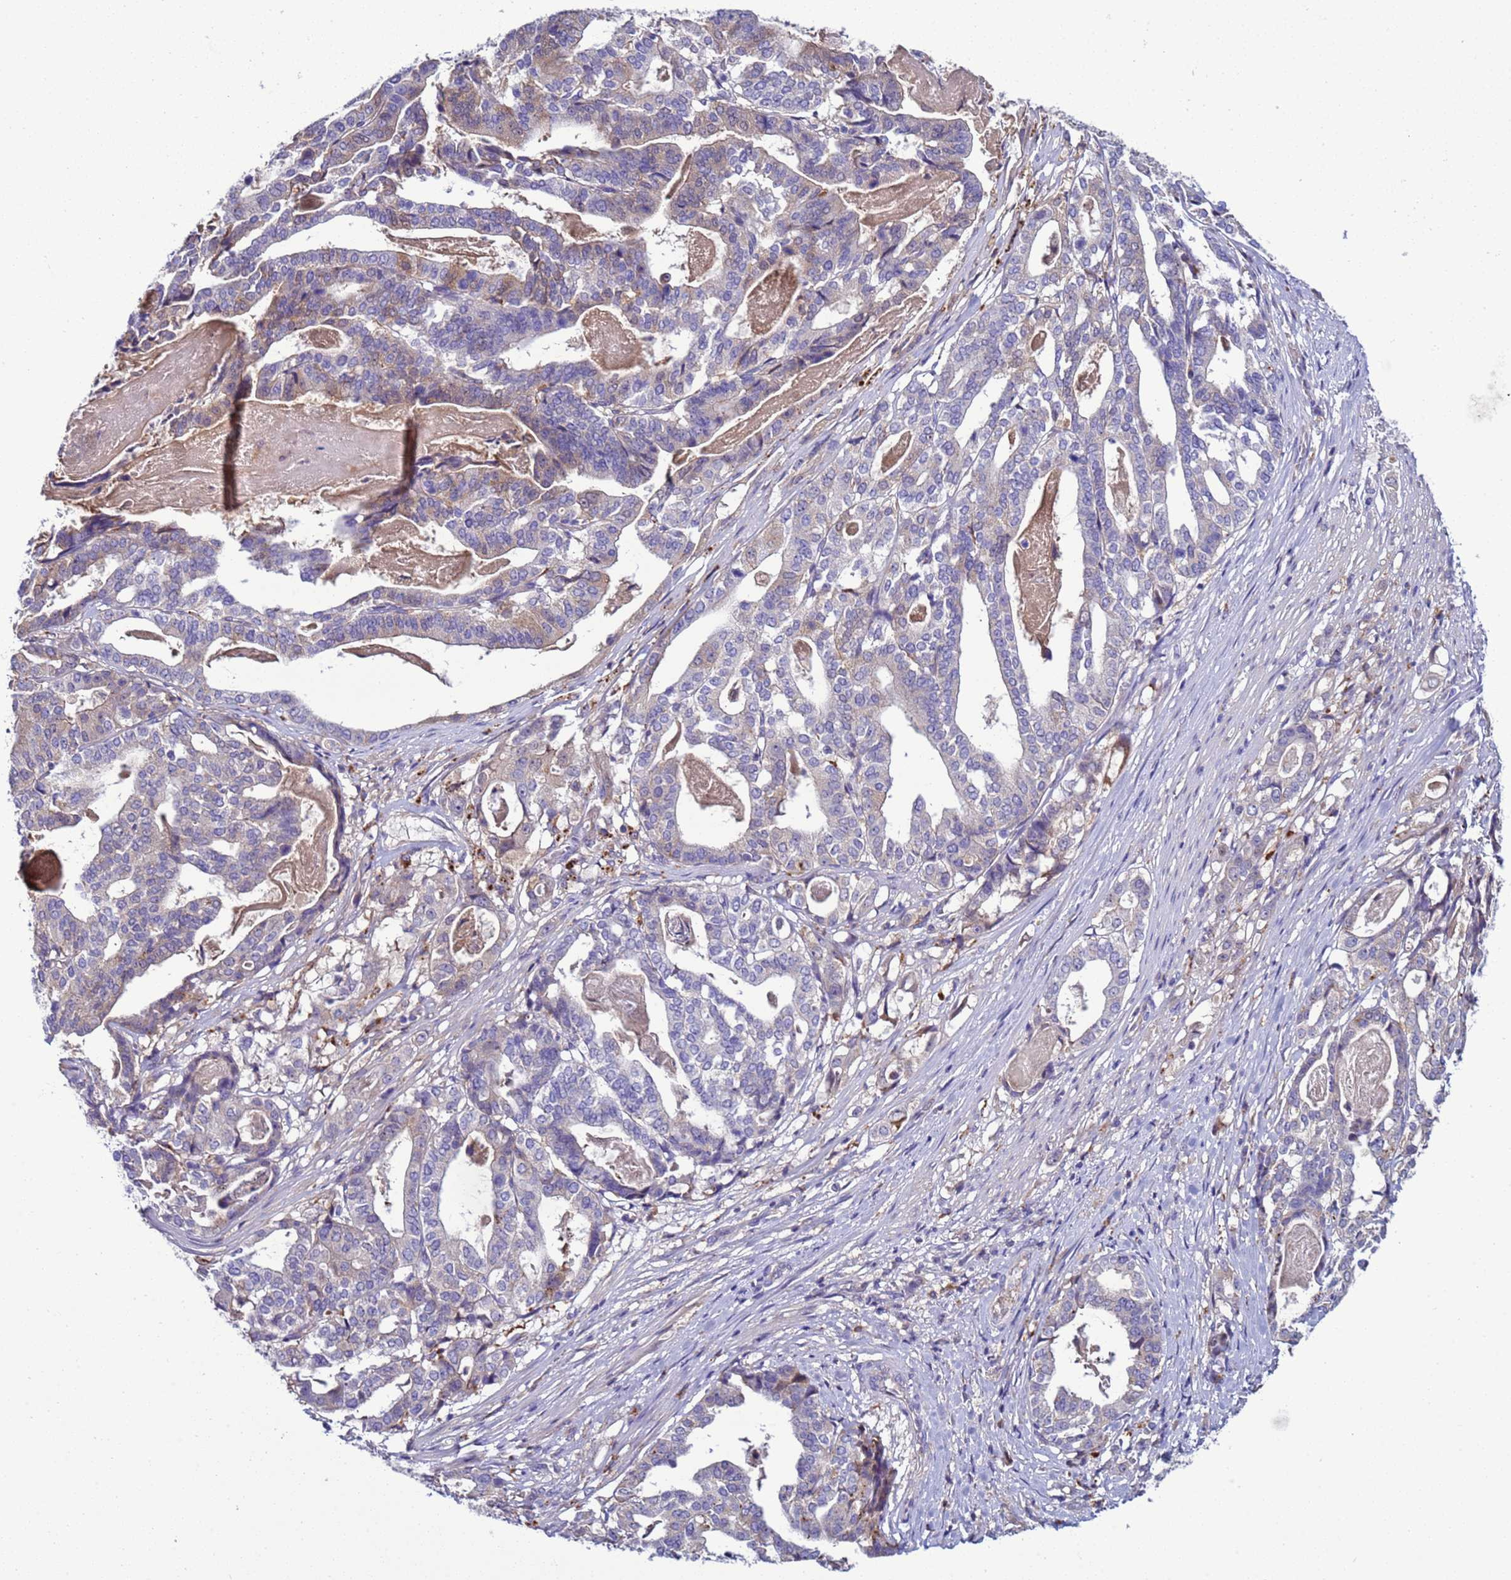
{"staining": {"intensity": "weak", "quantity": "<25%", "location": "cytoplasmic/membranous"}, "tissue": "stomach cancer", "cell_type": "Tumor cells", "image_type": "cancer", "snomed": [{"axis": "morphology", "description": "Adenocarcinoma, NOS"}, {"axis": "topography", "description": "Stomach"}], "caption": "This is an immunohistochemistry (IHC) histopathology image of stomach cancer (adenocarcinoma). There is no staining in tumor cells.", "gene": "NAT2", "patient": {"sex": "male", "age": 48}}